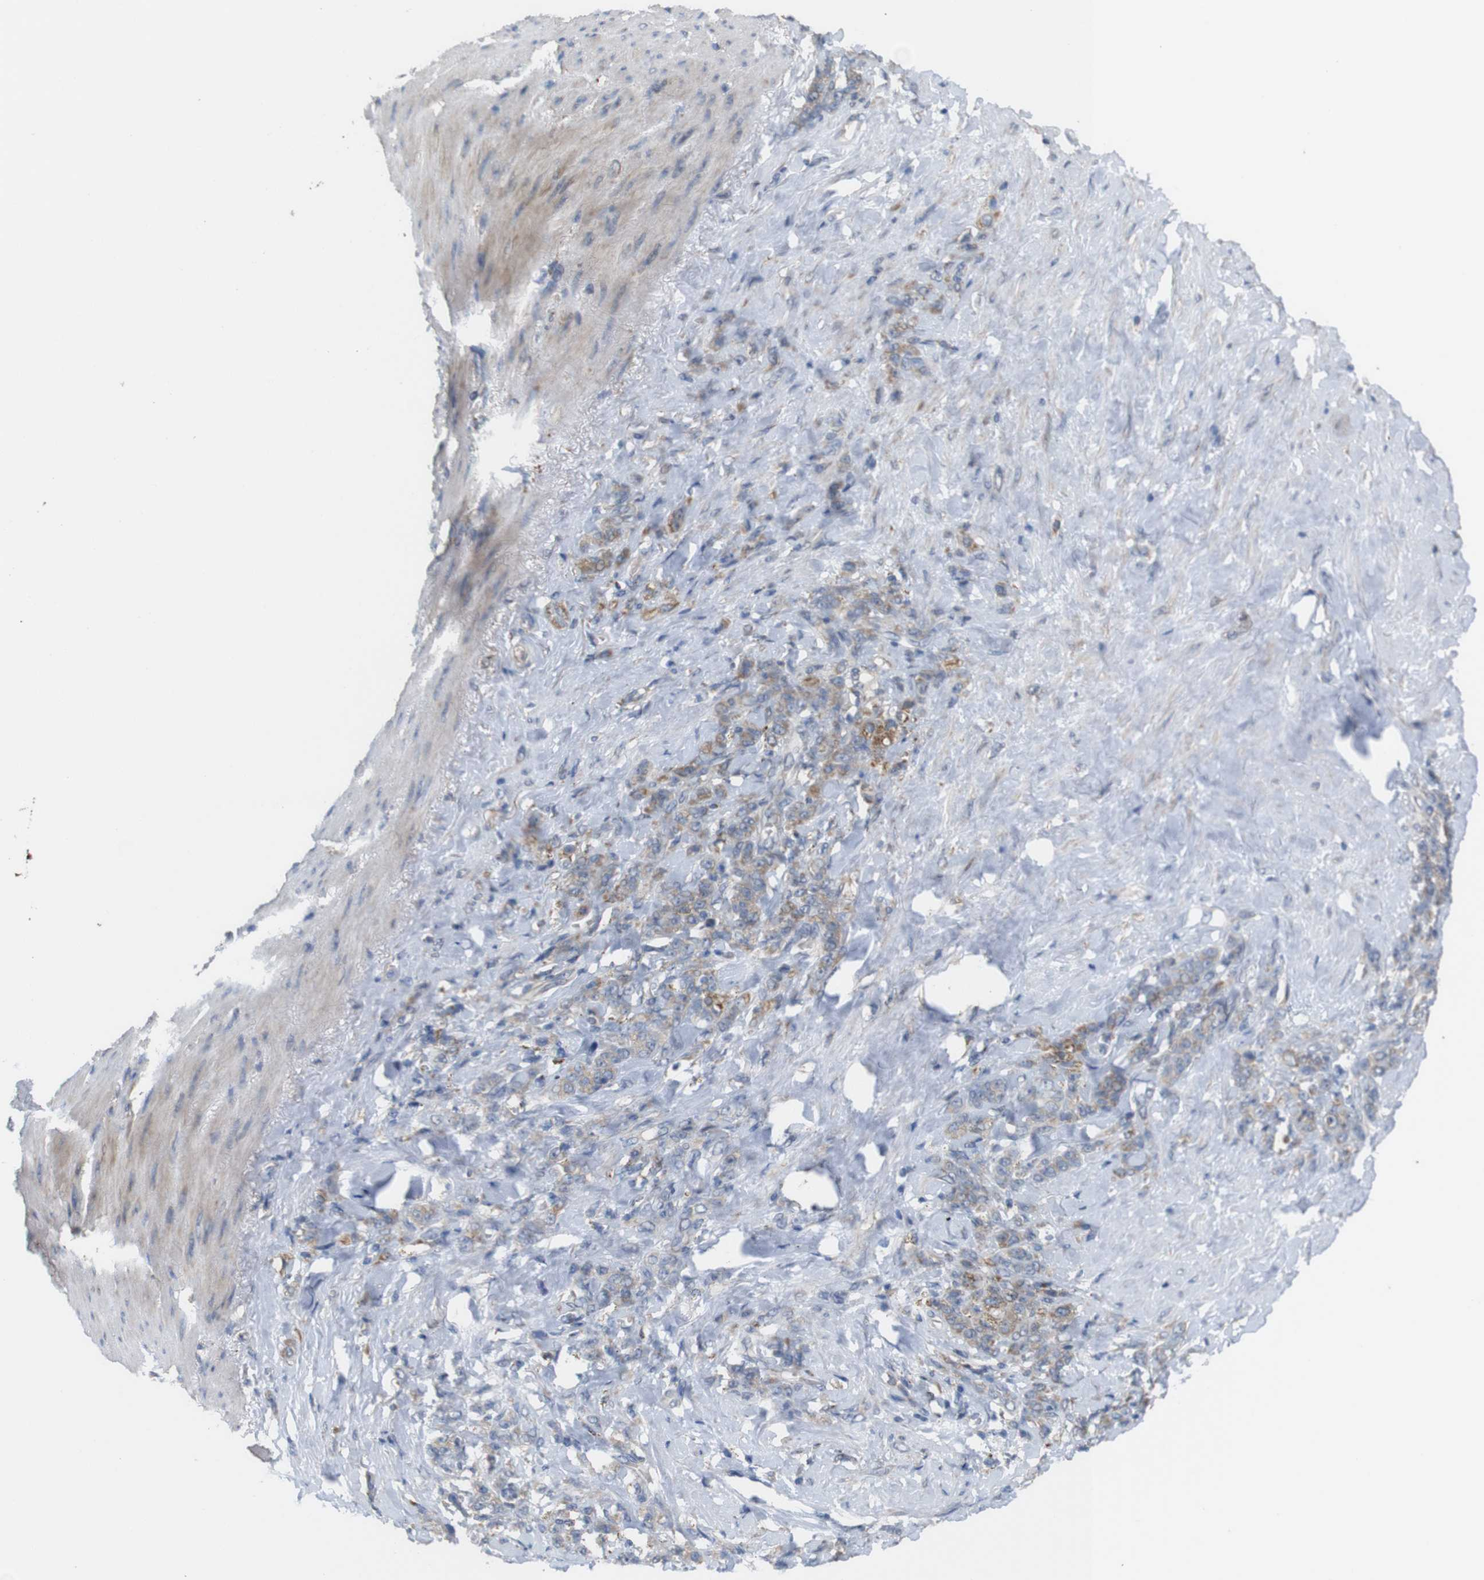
{"staining": {"intensity": "moderate", "quantity": "<25%", "location": "cytoplasmic/membranous"}, "tissue": "stomach cancer", "cell_type": "Tumor cells", "image_type": "cancer", "snomed": [{"axis": "morphology", "description": "Adenocarcinoma, NOS"}, {"axis": "topography", "description": "Stomach"}], "caption": "Stomach adenocarcinoma tissue reveals moderate cytoplasmic/membranous positivity in approximately <25% of tumor cells, visualized by immunohistochemistry.", "gene": "PTPRR", "patient": {"sex": "male", "age": 82}}